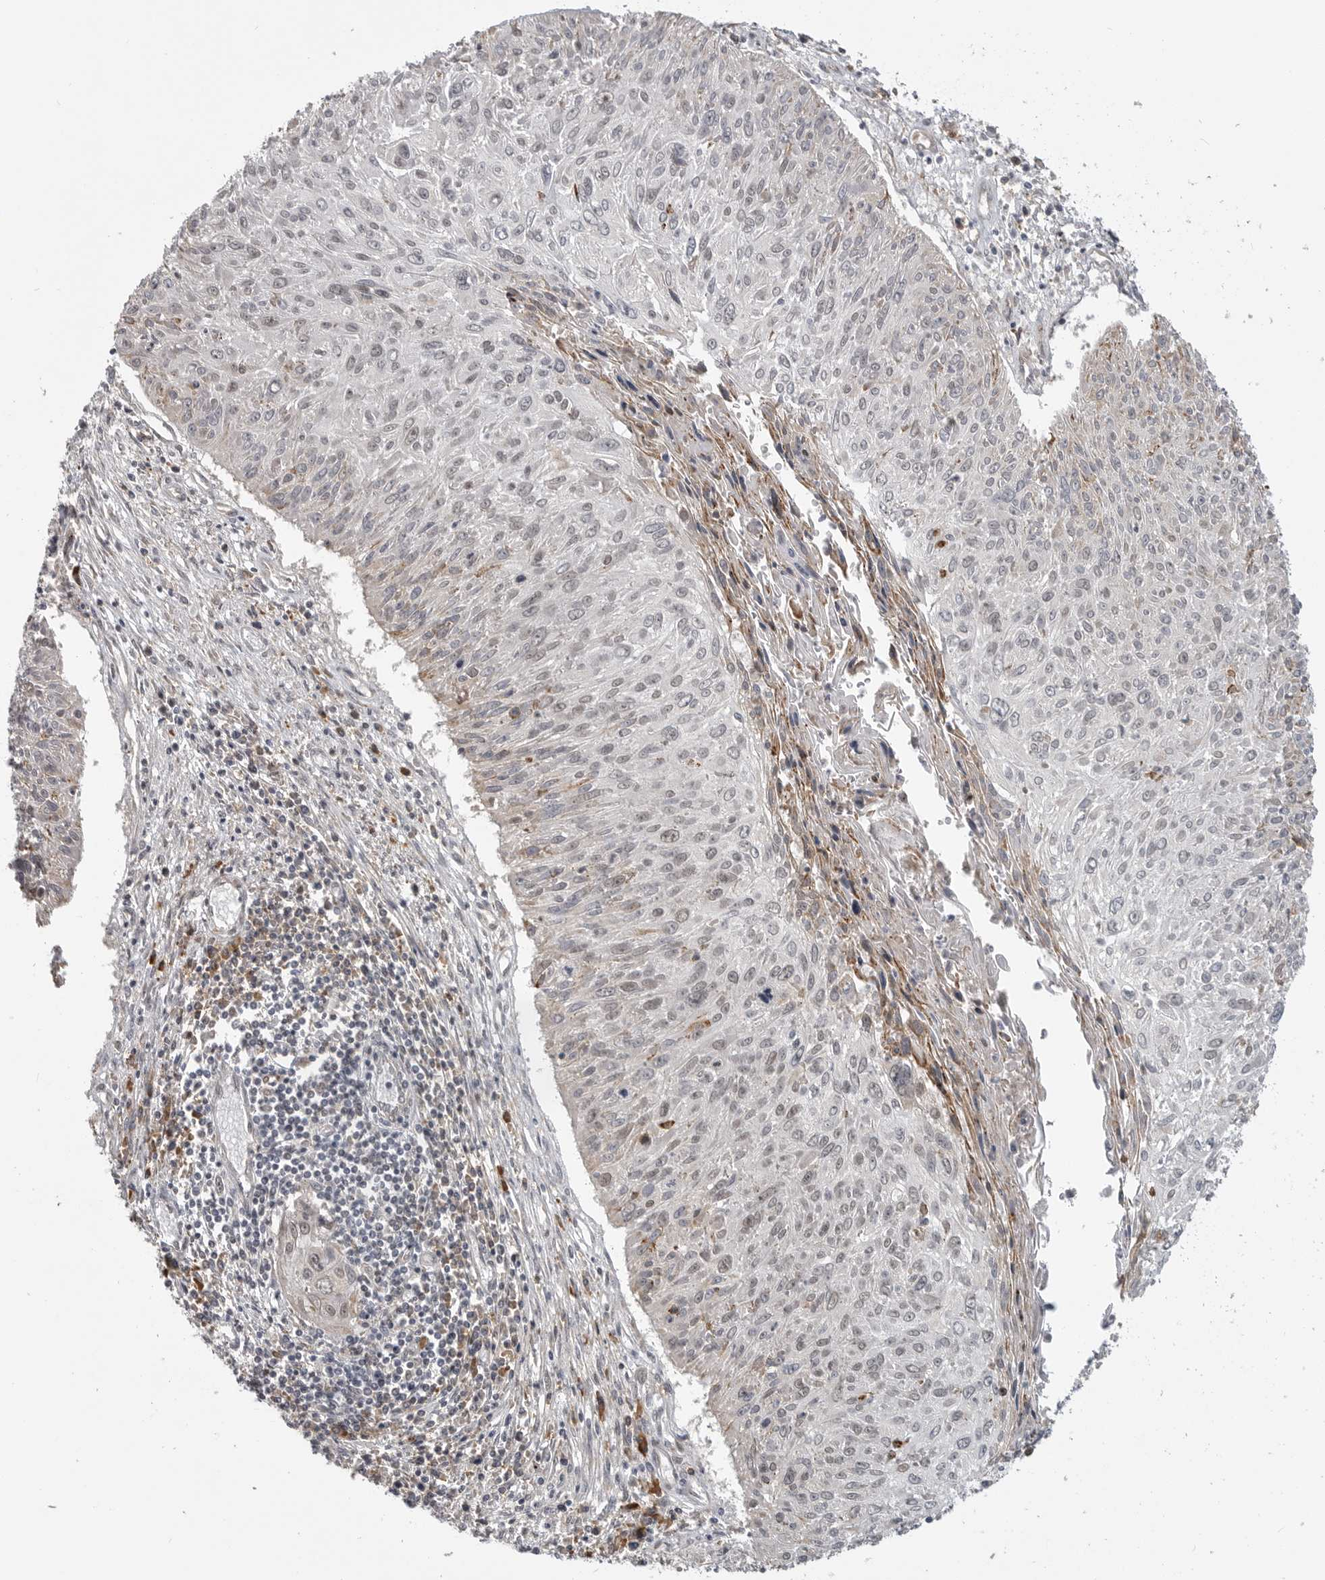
{"staining": {"intensity": "negative", "quantity": "none", "location": "none"}, "tissue": "cervical cancer", "cell_type": "Tumor cells", "image_type": "cancer", "snomed": [{"axis": "morphology", "description": "Squamous cell carcinoma, NOS"}, {"axis": "topography", "description": "Cervix"}], "caption": "IHC image of human squamous cell carcinoma (cervical) stained for a protein (brown), which exhibits no staining in tumor cells.", "gene": "CEP295NL", "patient": {"sex": "female", "age": 51}}